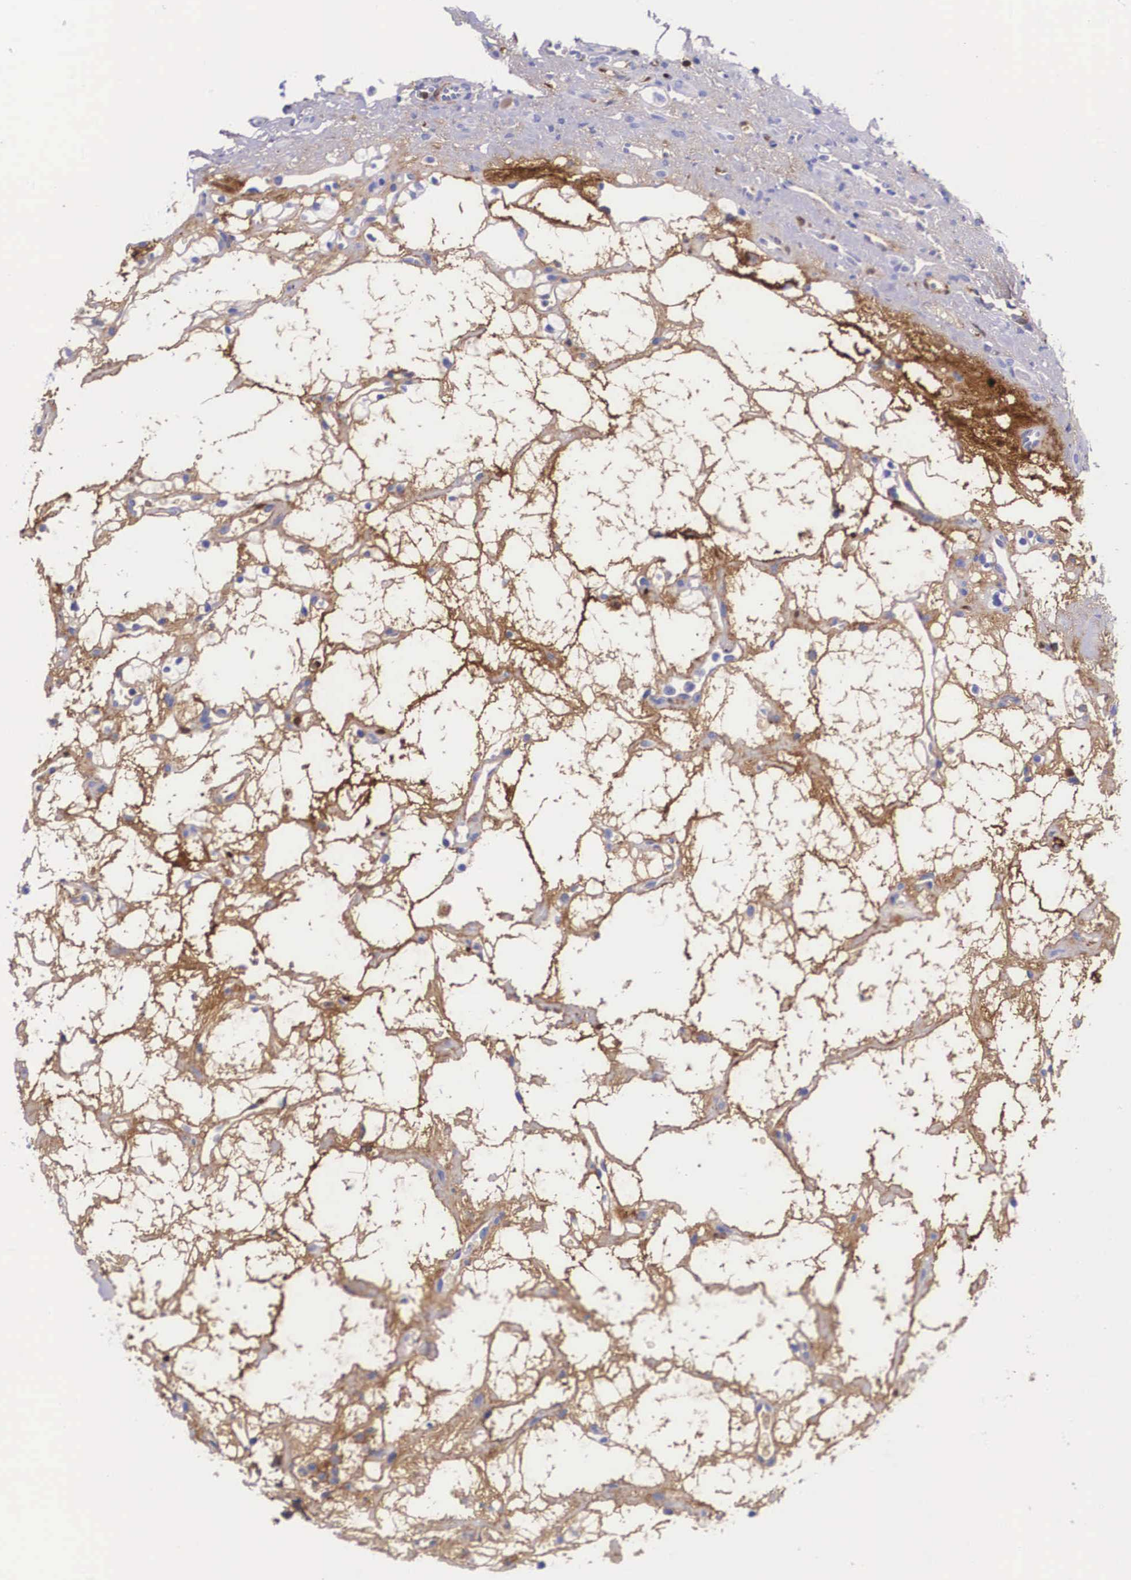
{"staining": {"intensity": "negative", "quantity": "none", "location": "none"}, "tissue": "renal cancer", "cell_type": "Tumor cells", "image_type": "cancer", "snomed": [{"axis": "morphology", "description": "Adenocarcinoma, NOS"}, {"axis": "topography", "description": "Kidney"}], "caption": "This is a micrograph of immunohistochemistry (IHC) staining of renal cancer (adenocarcinoma), which shows no expression in tumor cells.", "gene": "PLG", "patient": {"sex": "female", "age": 60}}